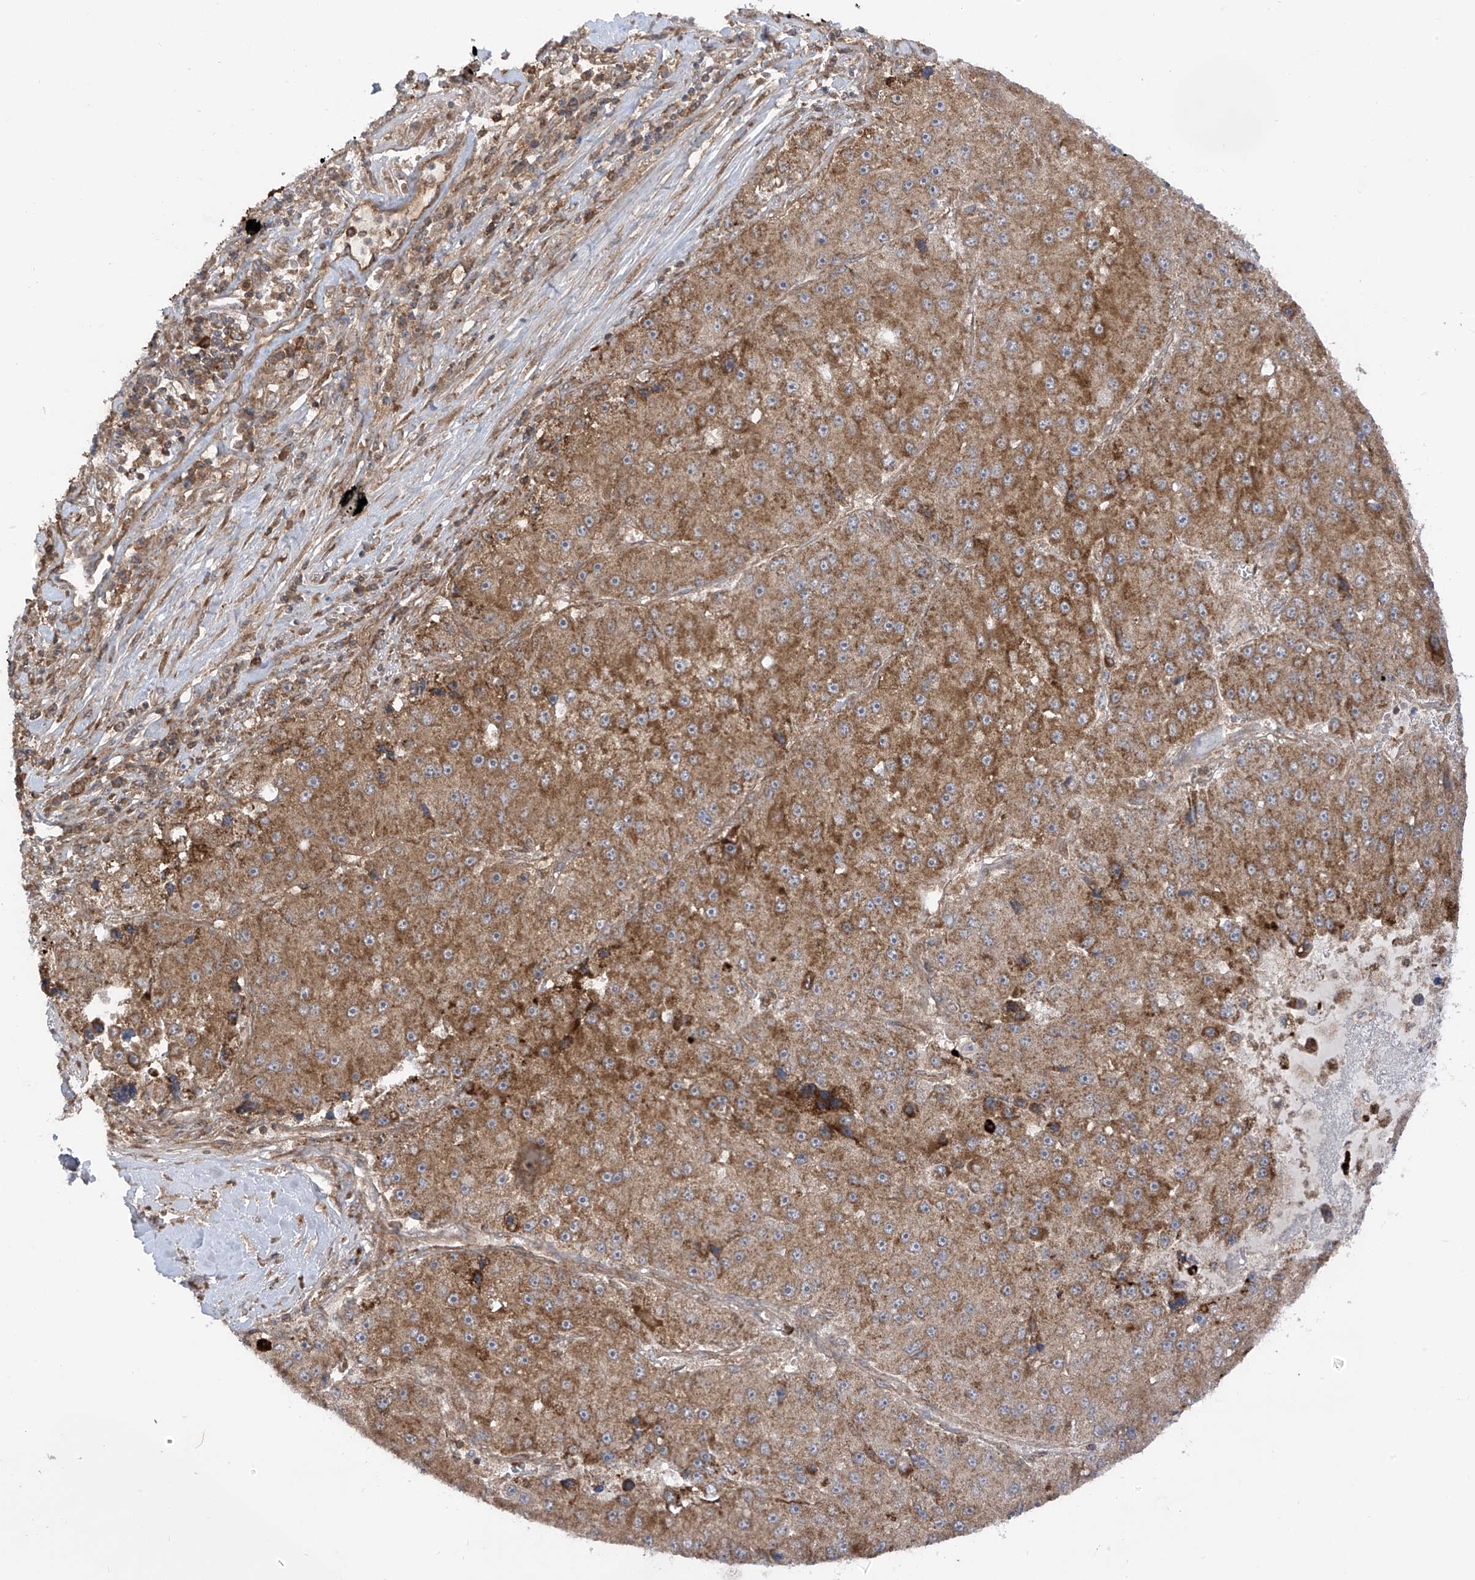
{"staining": {"intensity": "moderate", "quantity": ">75%", "location": "cytoplasmic/membranous"}, "tissue": "liver cancer", "cell_type": "Tumor cells", "image_type": "cancer", "snomed": [{"axis": "morphology", "description": "Carcinoma, Hepatocellular, NOS"}, {"axis": "topography", "description": "Liver"}], "caption": "Protein expression by immunohistochemistry (IHC) shows moderate cytoplasmic/membranous staining in approximately >75% of tumor cells in hepatocellular carcinoma (liver). (Brightfield microscopy of DAB IHC at high magnification).", "gene": "REPS1", "patient": {"sex": "female", "age": 73}}